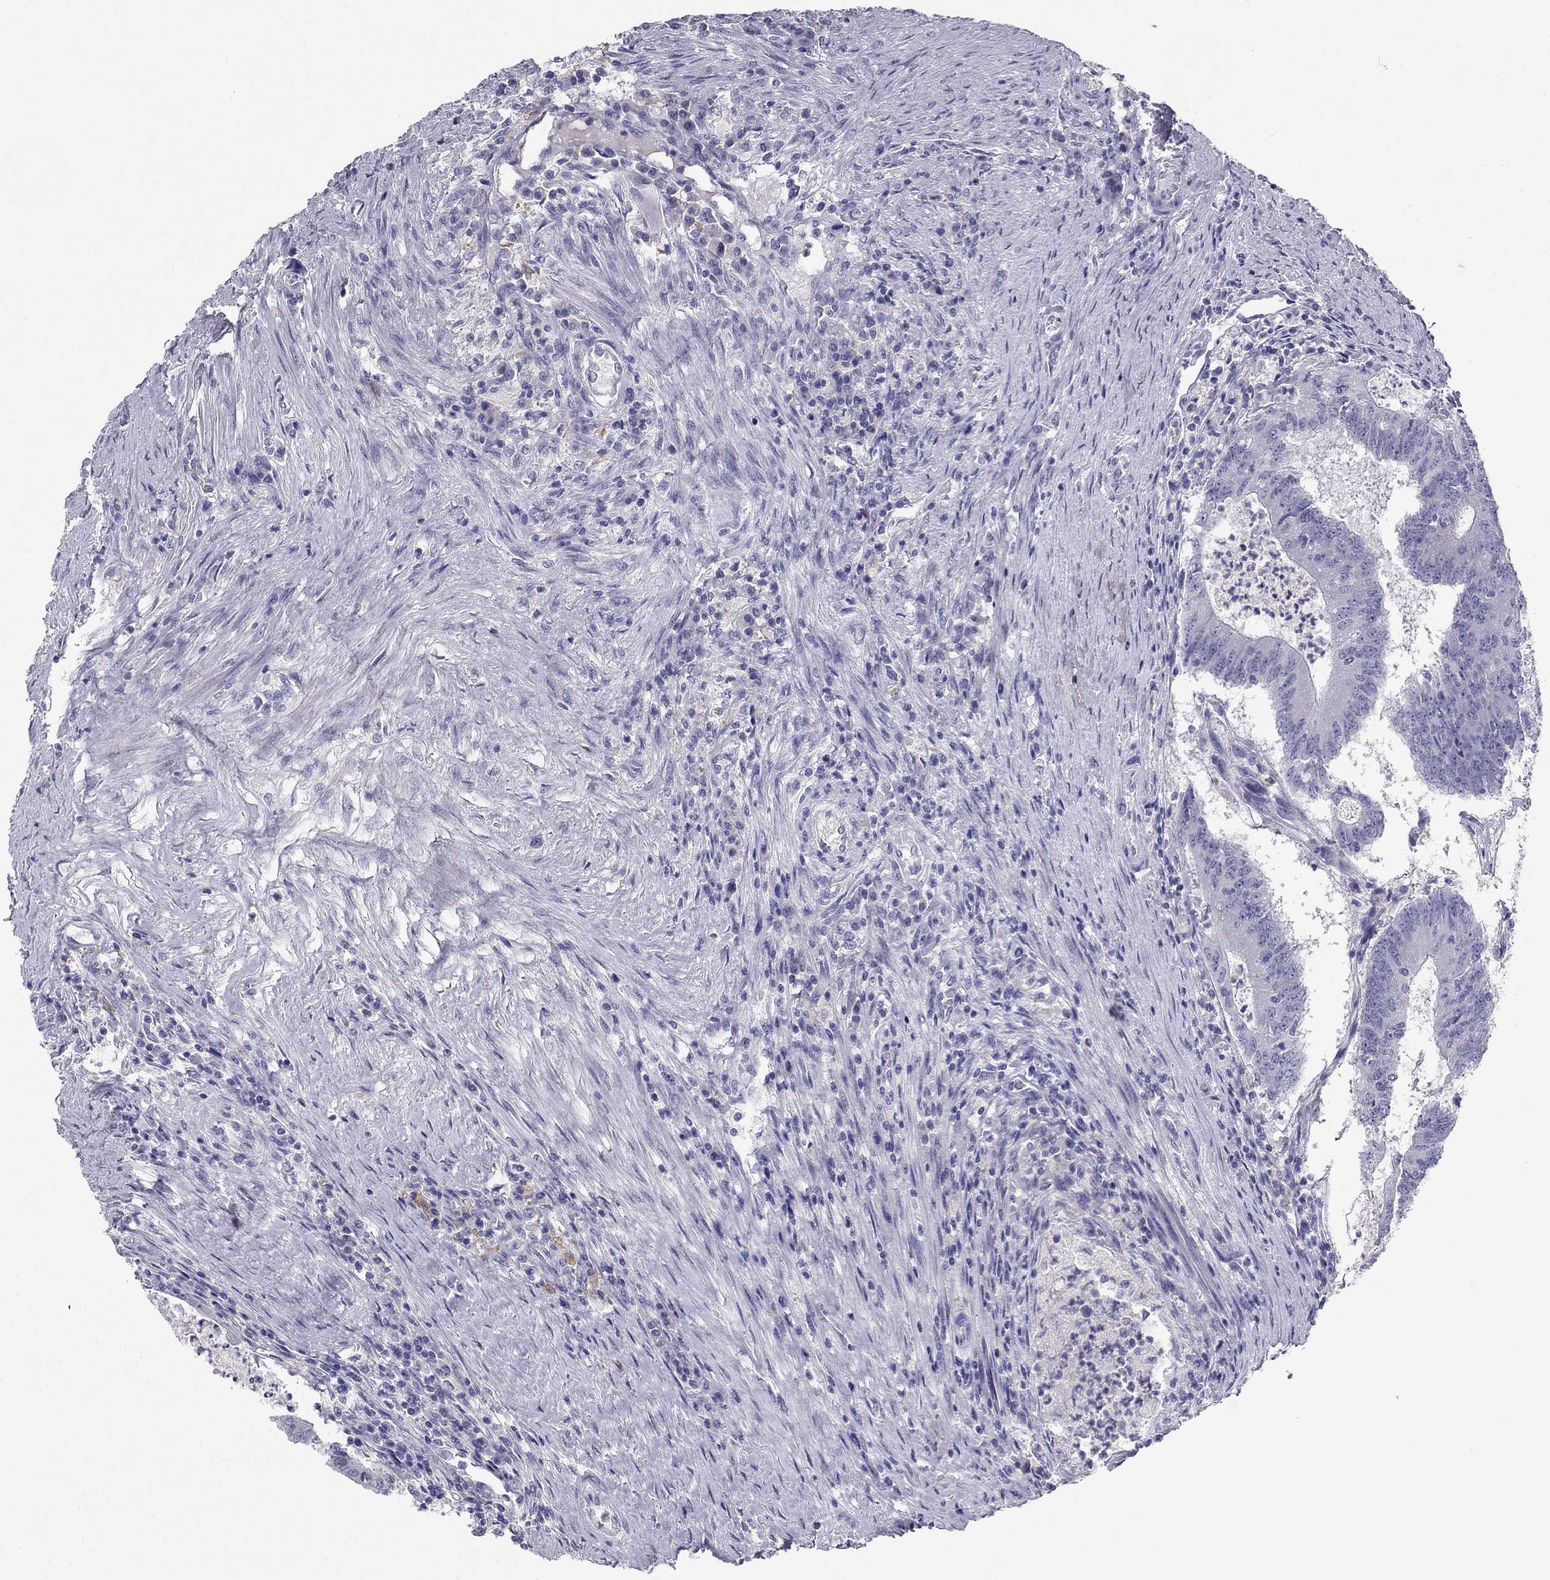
{"staining": {"intensity": "negative", "quantity": "none", "location": "none"}, "tissue": "colorectal cancer", "cell_type": "Tumor cells", "image_type": "cancer", "snomed": [{"axis": "morphology", "description": "Adenocarcinoma, NOS"}, {"axis": "topography", "description": "Colon"}], "caption": "Immunohistochemistry (IHC) of human adenocarcinoma (colorectal) displays no expression in tumor cells.", "gene": "RSPH14", "patient": {"sex": "female", "age": 70}}